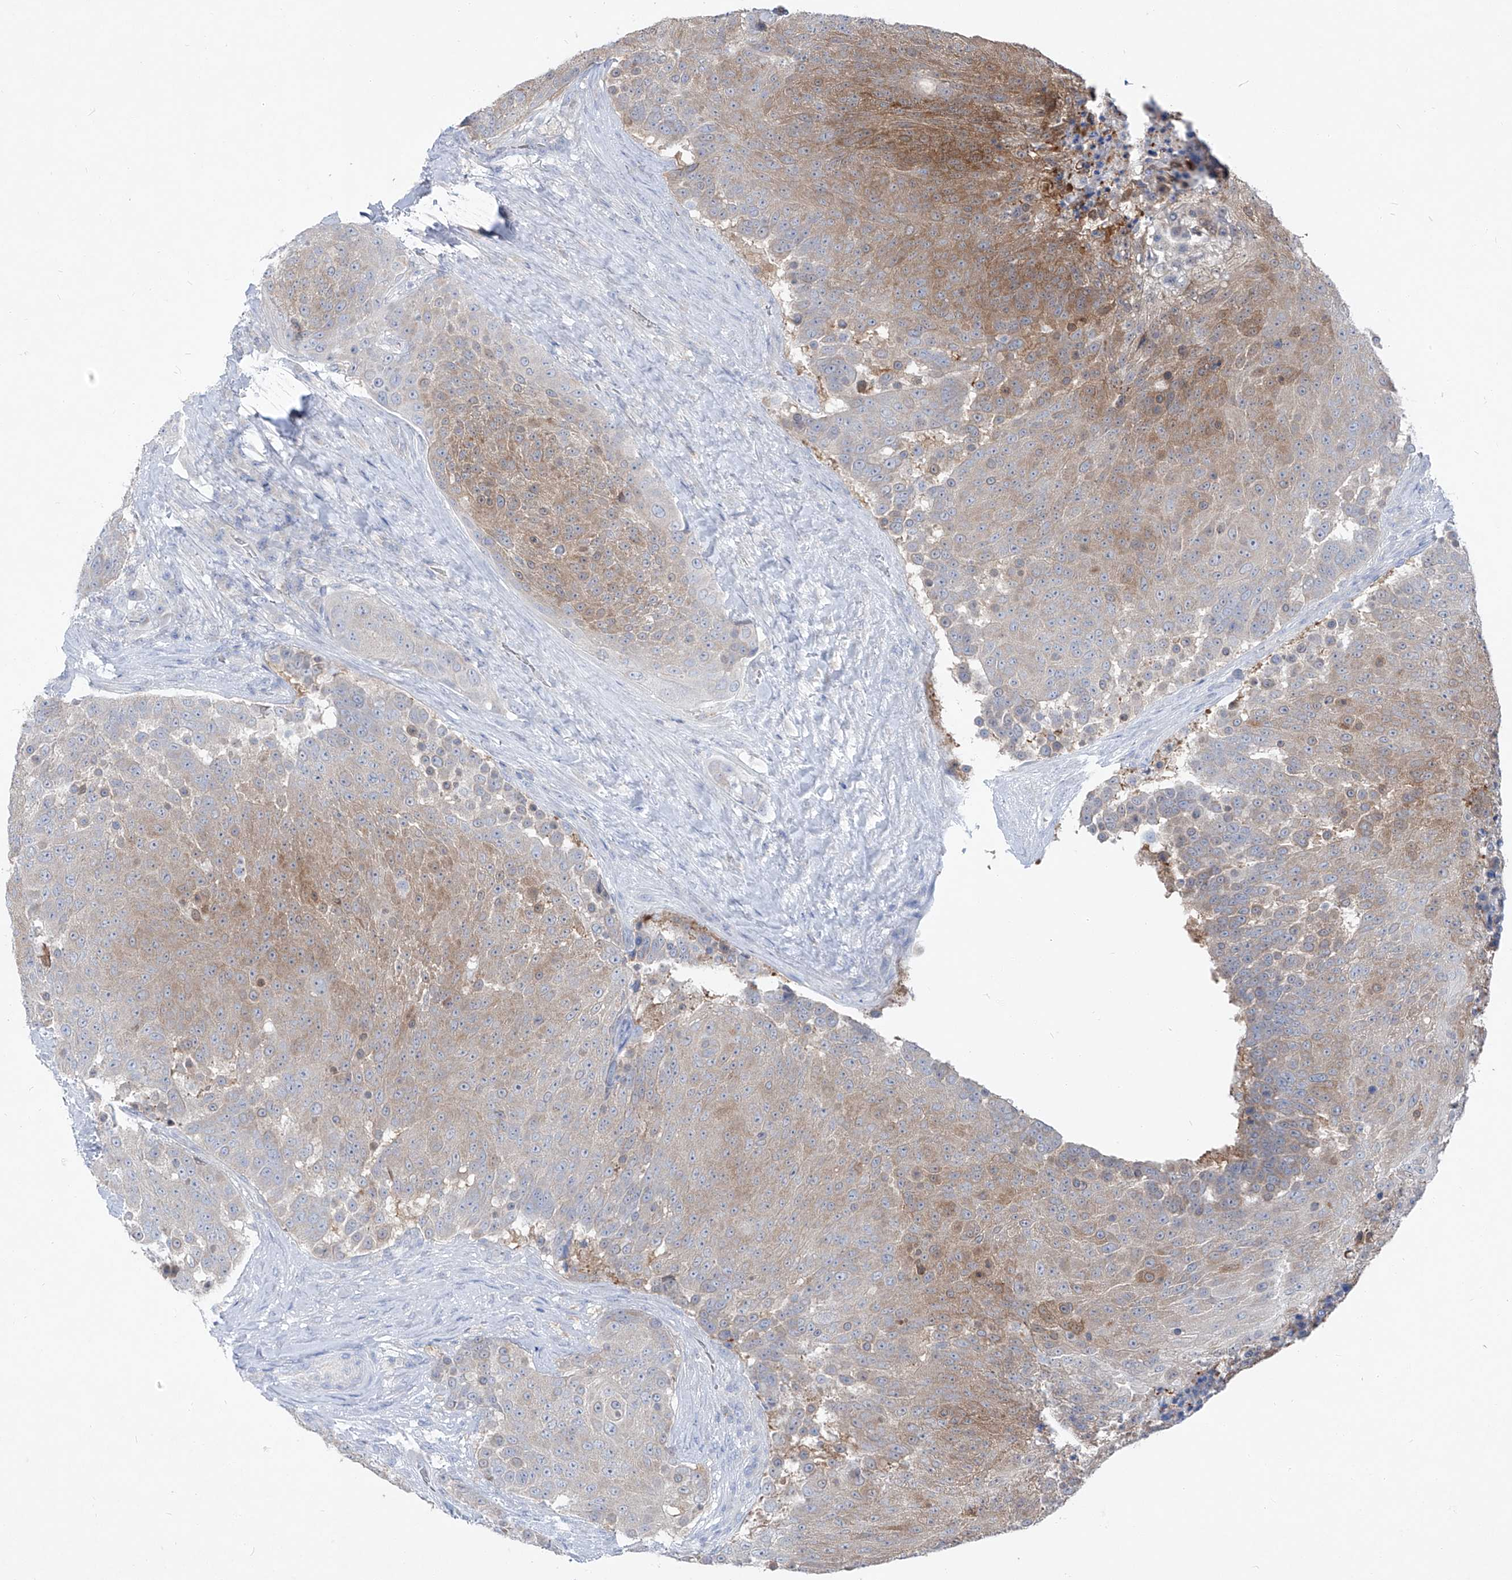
{"staining": {"intensity": "moderate", "quantity": "25%-75%", "location": "cytoplasmic/membranous"}, "tissue": "urothelial cancer", "cell_type": "Tumor cells", "image_type": "cancer", "snomed": [{"axis": "morphology", "description": "Urothelial carcinoma, High grade"}, {"axis": "topography", "description": "Urinary bladder"}], "caption": "Urothelial cancer was stained to show a protein in brown. There is medium levels of moderate cytoplasmic/membranous staining in approximately 25%-75% of tumor cells.", "gene": "UFL1", "patient": {"sex": "female", "age": 63}}